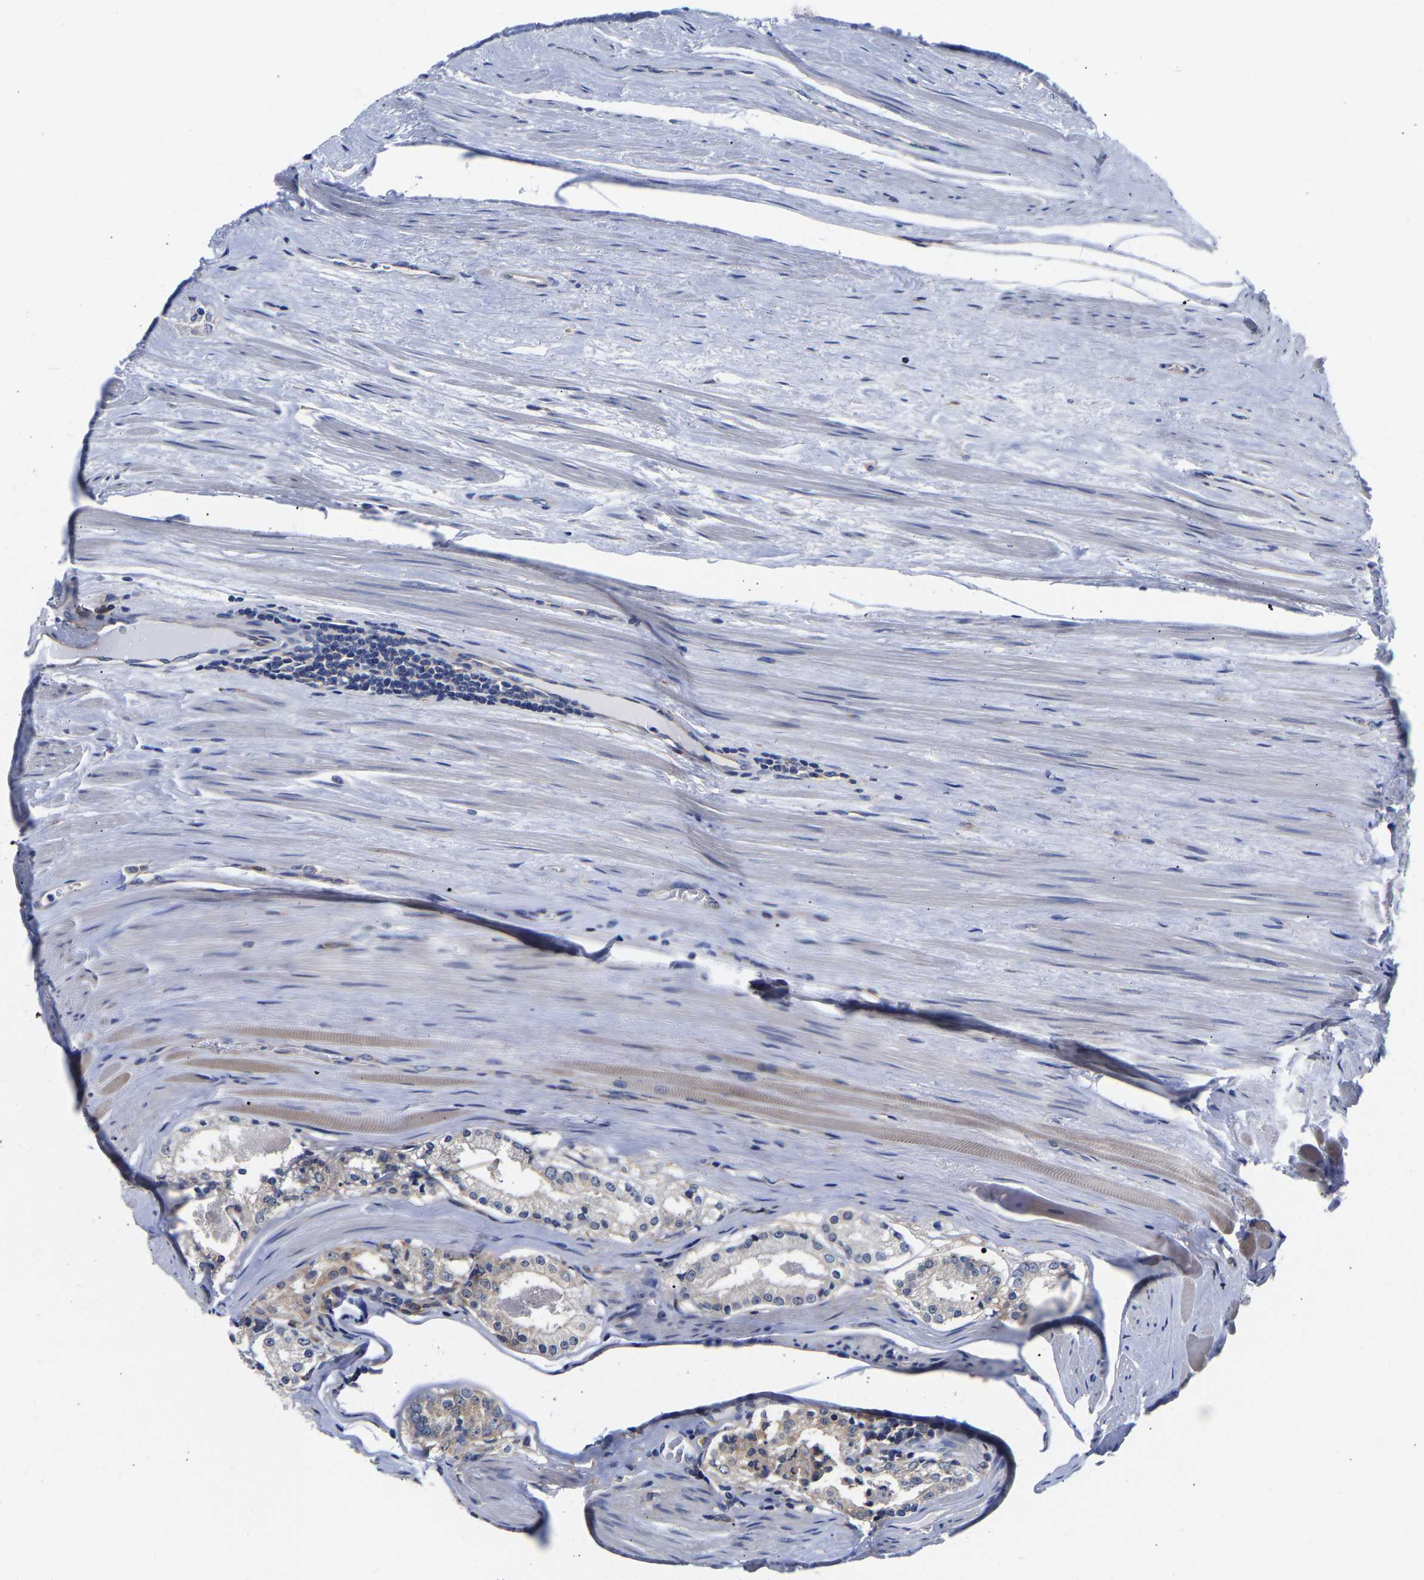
{"staining": {"intensity": "negative", "quantity": "none", "location": "none"}, "tissue": "prostate cancer", "cell_type": "Tumor cells", "image_type": "cancer", "snomed": [{"axis": "morphology", "description": "Adenocarcinoma, Low grade"}, {"axis": "topography", "description": "Prostate"}], "caption": "Immunohistochemistry photomicrograph of adenocarcinoma (low-grade) (prostate) stained for a protein (brown), which shows no staining in tumor cells.", "gene": "CCDC6", "patient": {"sex": "male", "age": 70}}